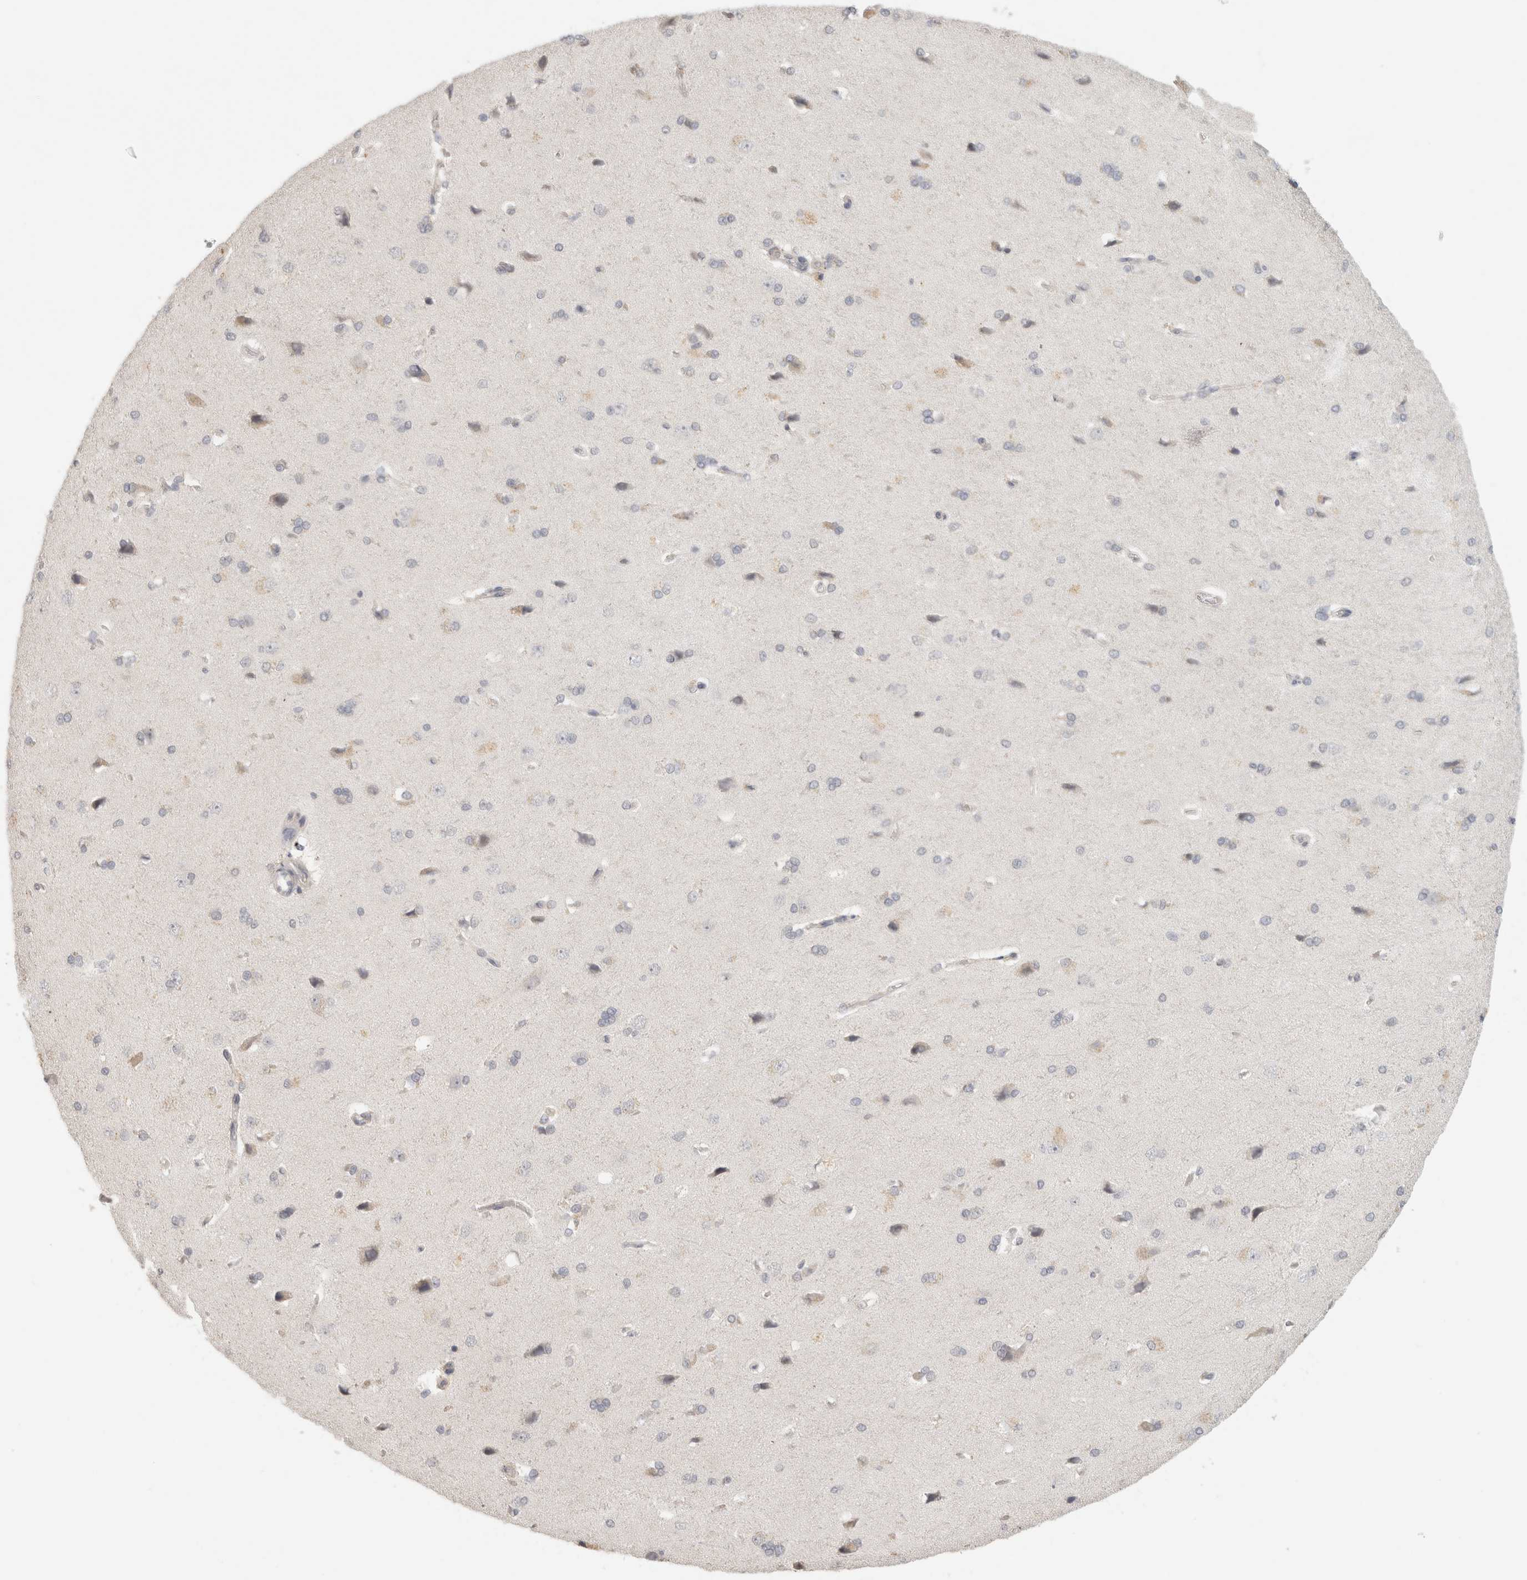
{"staining": {"intensity": "negative", "quantity": "none", "location": "none"}, "tissue": "cerebral cortex", "cell_type": "Endothelial cells", "image_type": "normal", "snomed": [{"axis": "morphology", "description": "Normal tissue, NOS"}, {"axis": "topography", "description": "Cerebral cortex"}], "caption": "This is an IHC micrograph of normal human cerebral cortex. There is no positivity in endothelial cells.", "gene": "HAVCR2", "patient": {"sex": "male", "age": 62}}